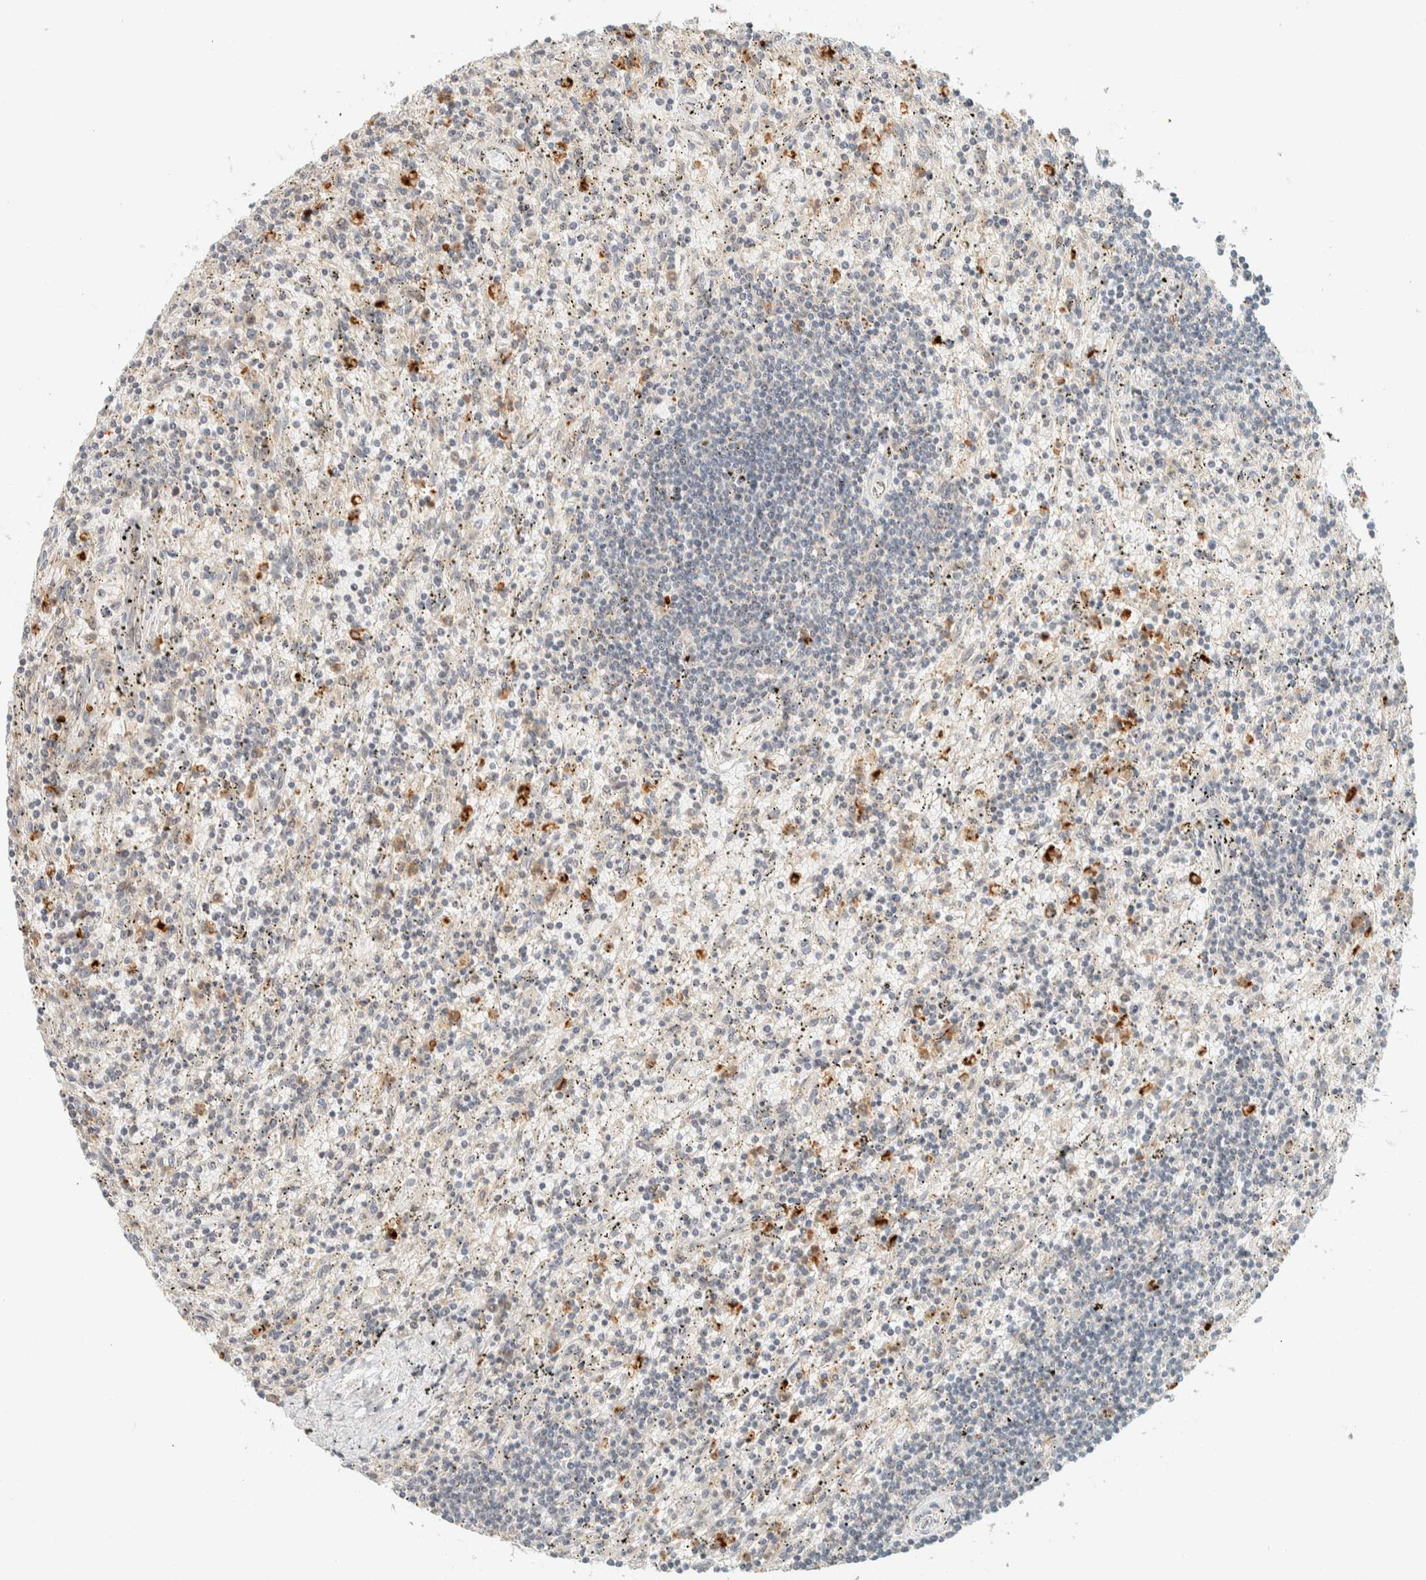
{"staining": {"intensity": "negative", "quantity": "none", "location": "none"}, "tissue": "lymphoma", "cell_type": "Tumor cells", "image_type": "cancer", "snomed": [{"axis": "morphology", "description": "Malignant lymphoma, non-Hodgkin's type, Low grade"}, {"axis": "topography", "description": "Spleen"}], "caption": "A photomicrograph of lymphoma stained for a protein shows no brown staining in tumor cells.", "gene": "CCDC171", "patient": {"sex": "male", "age": 76}}